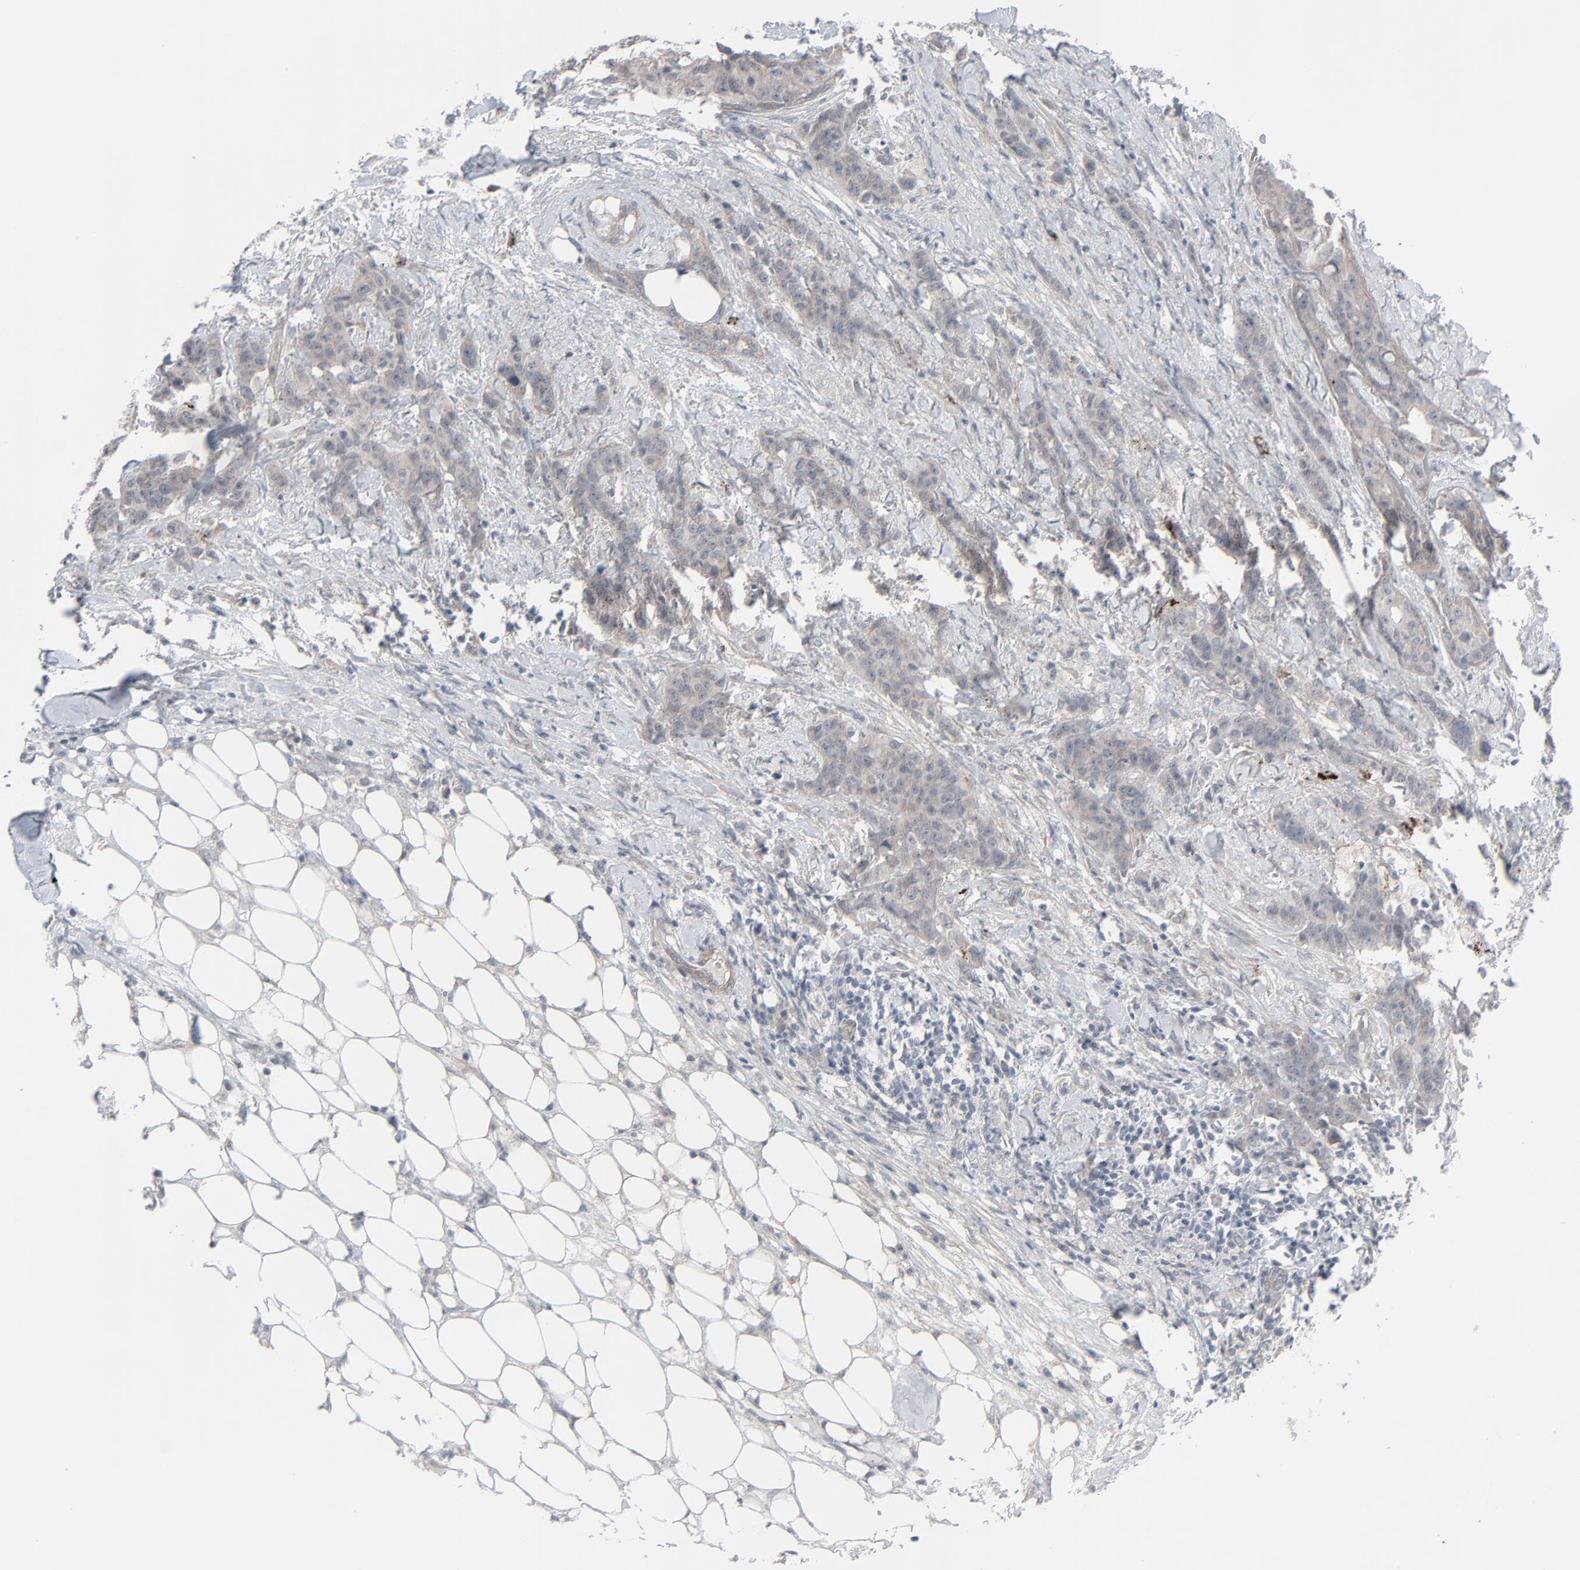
{"staining": {"intensity": "negative", "quantity": "none", "location": "none"}, "tissue": "breast cancer", "cell_type": "Tumor cells", "image_type": "cancer", "snomed": [{"axis": "morphology", "description": "Duct carcinoma"}, {"axis": "topography", "description": "Breast"}], "caption": "Immunohistochemistry of breast cancer (invasive ductal carcinoma) demonstrates no staining in tumor cells.", "gene": "NEUROD1", "patient": {"sex": "female", "age": 40}}